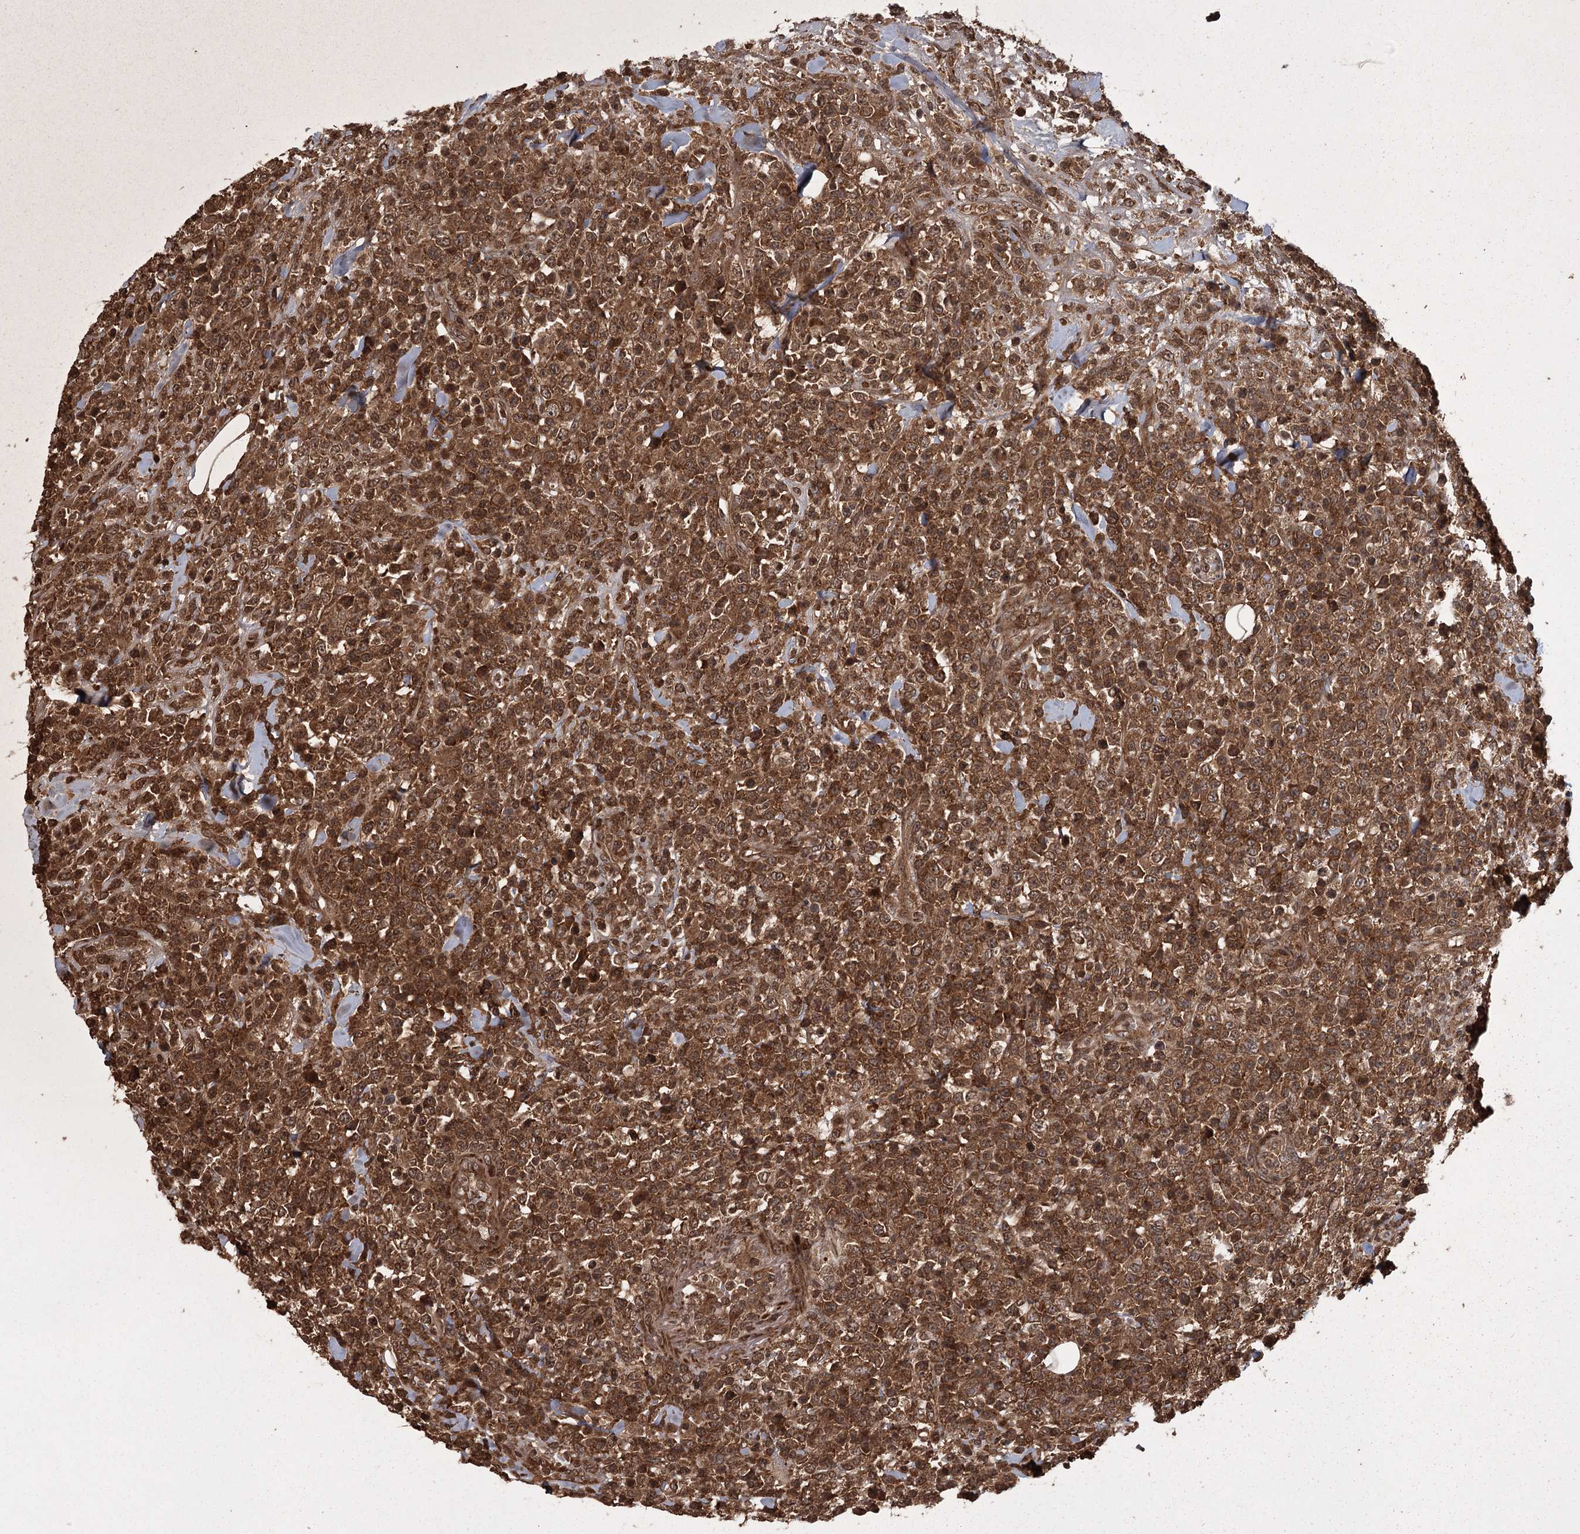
{"staining": {"intensity": "strong", "quantity": ">75%", "location": "cytoplasmic/membranous"}, "tissue": "lymphoma", "cell_type": "Tumor cells", "image_type": "cancer", "snomed": [{"axis": "morphology", "description": "Malignant lymphoma, non-Hodgkin's type, High grade"}, {"axis": "topography", "description": "Colon"}], "caption": "Lymphoma was stained to show a protein in brown. There is high levels of strong cytoplasmic/membranous staining in about >75% of tumor cells.", "gene": "RPAP3", "patient": {"sex": "female", "age": 53}}